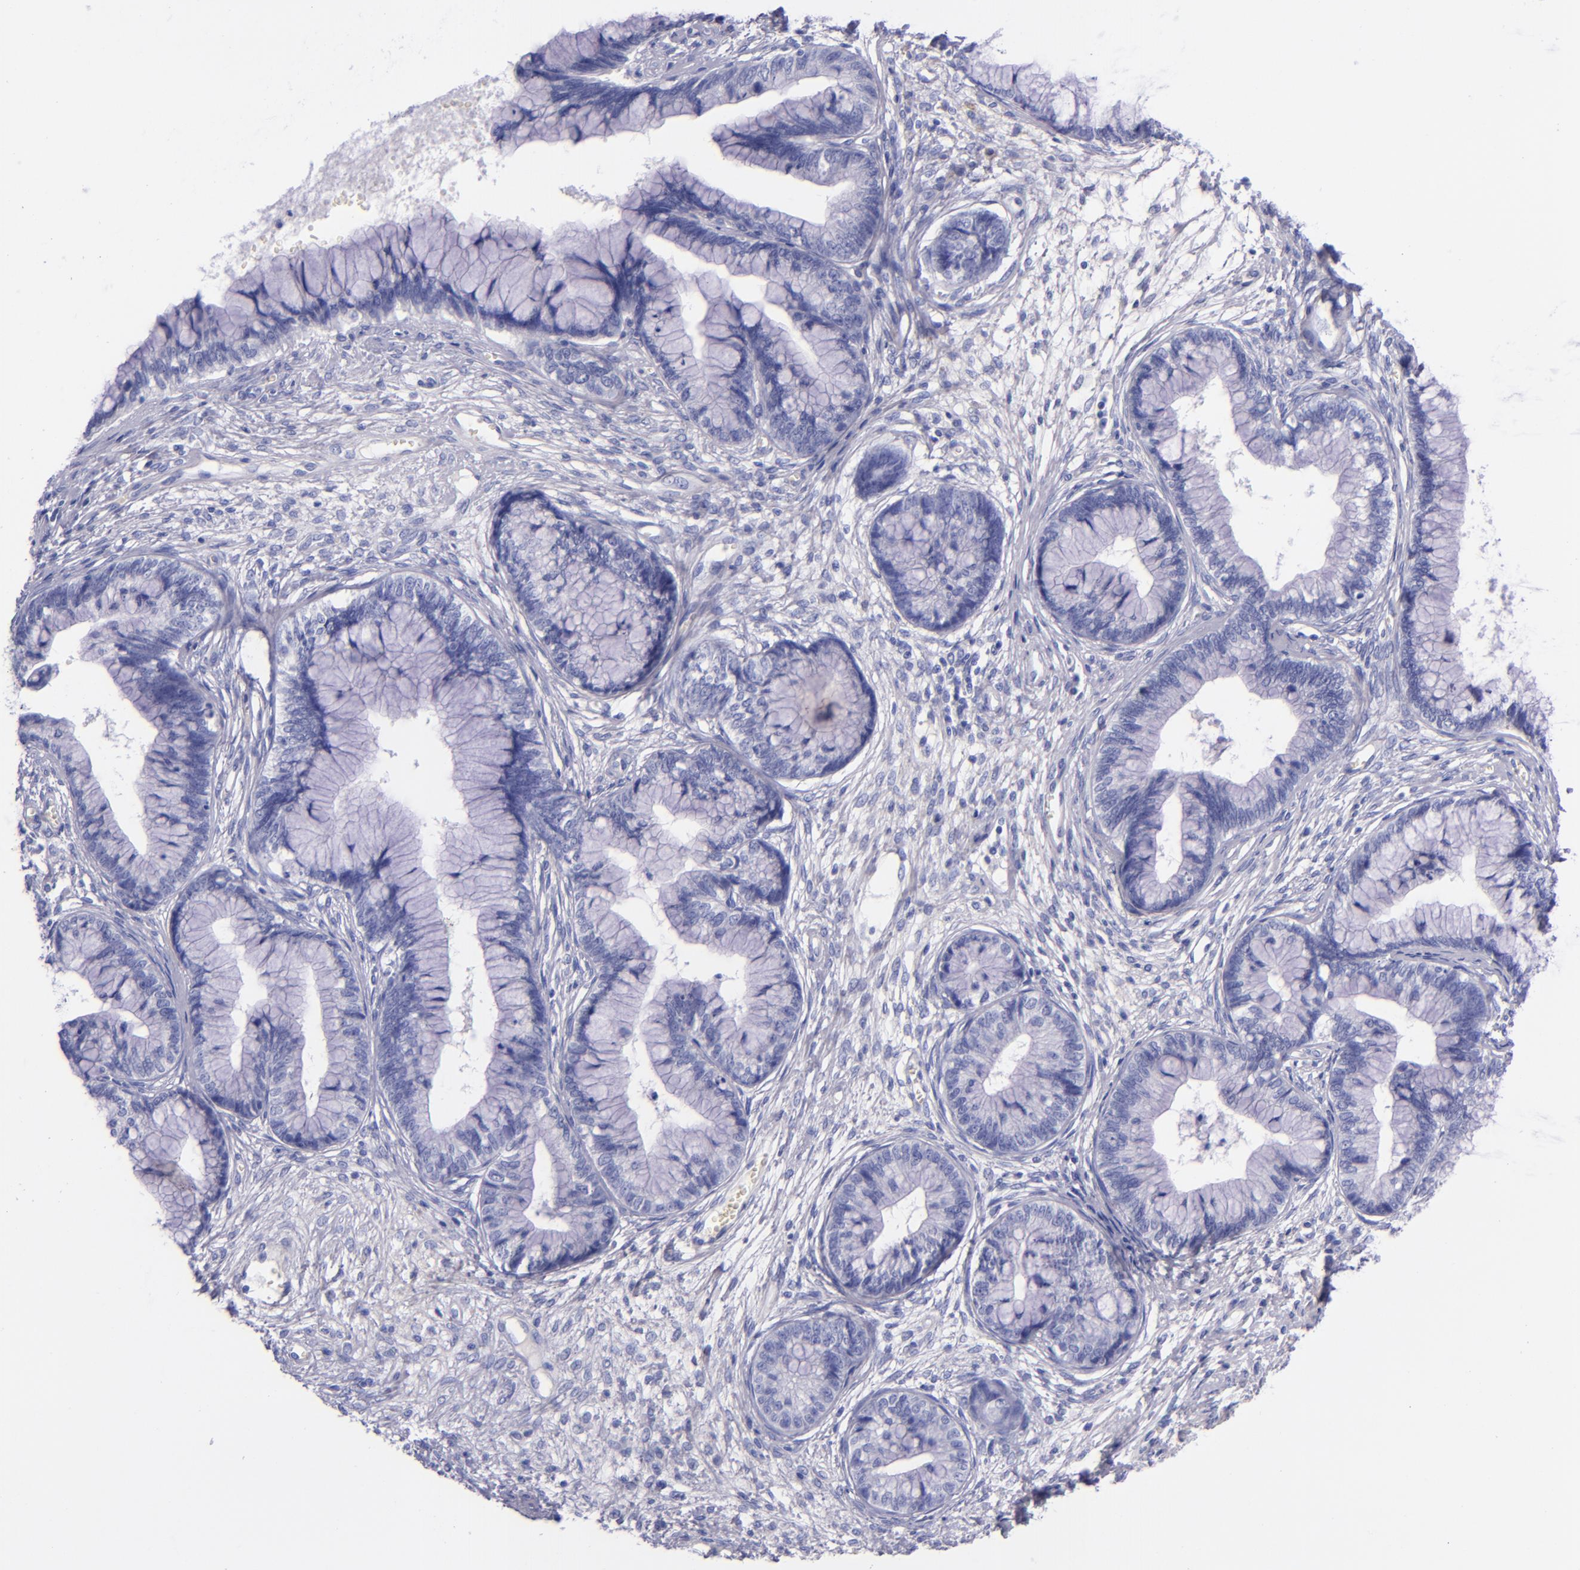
{"staining": {"intensity": "negative", "quantity": "none", "location": "none"}, "tissue": "cervical cancer", "cell_type": "Tumor cells", "image_type": "cancer", "snomed": [{"axis": "morphology", "description": "Adenocarcinoma, NOS"}, {"axis": "topography", "description": "Cervix"}], "caption": "This is a histopathology image of immunohistochemistry (IHC) staining of cervical adenocarcinoma, which shows no expression in tumor cells.", "gene": "LAG3", "patient": {"sex": "female", "age": 44}}